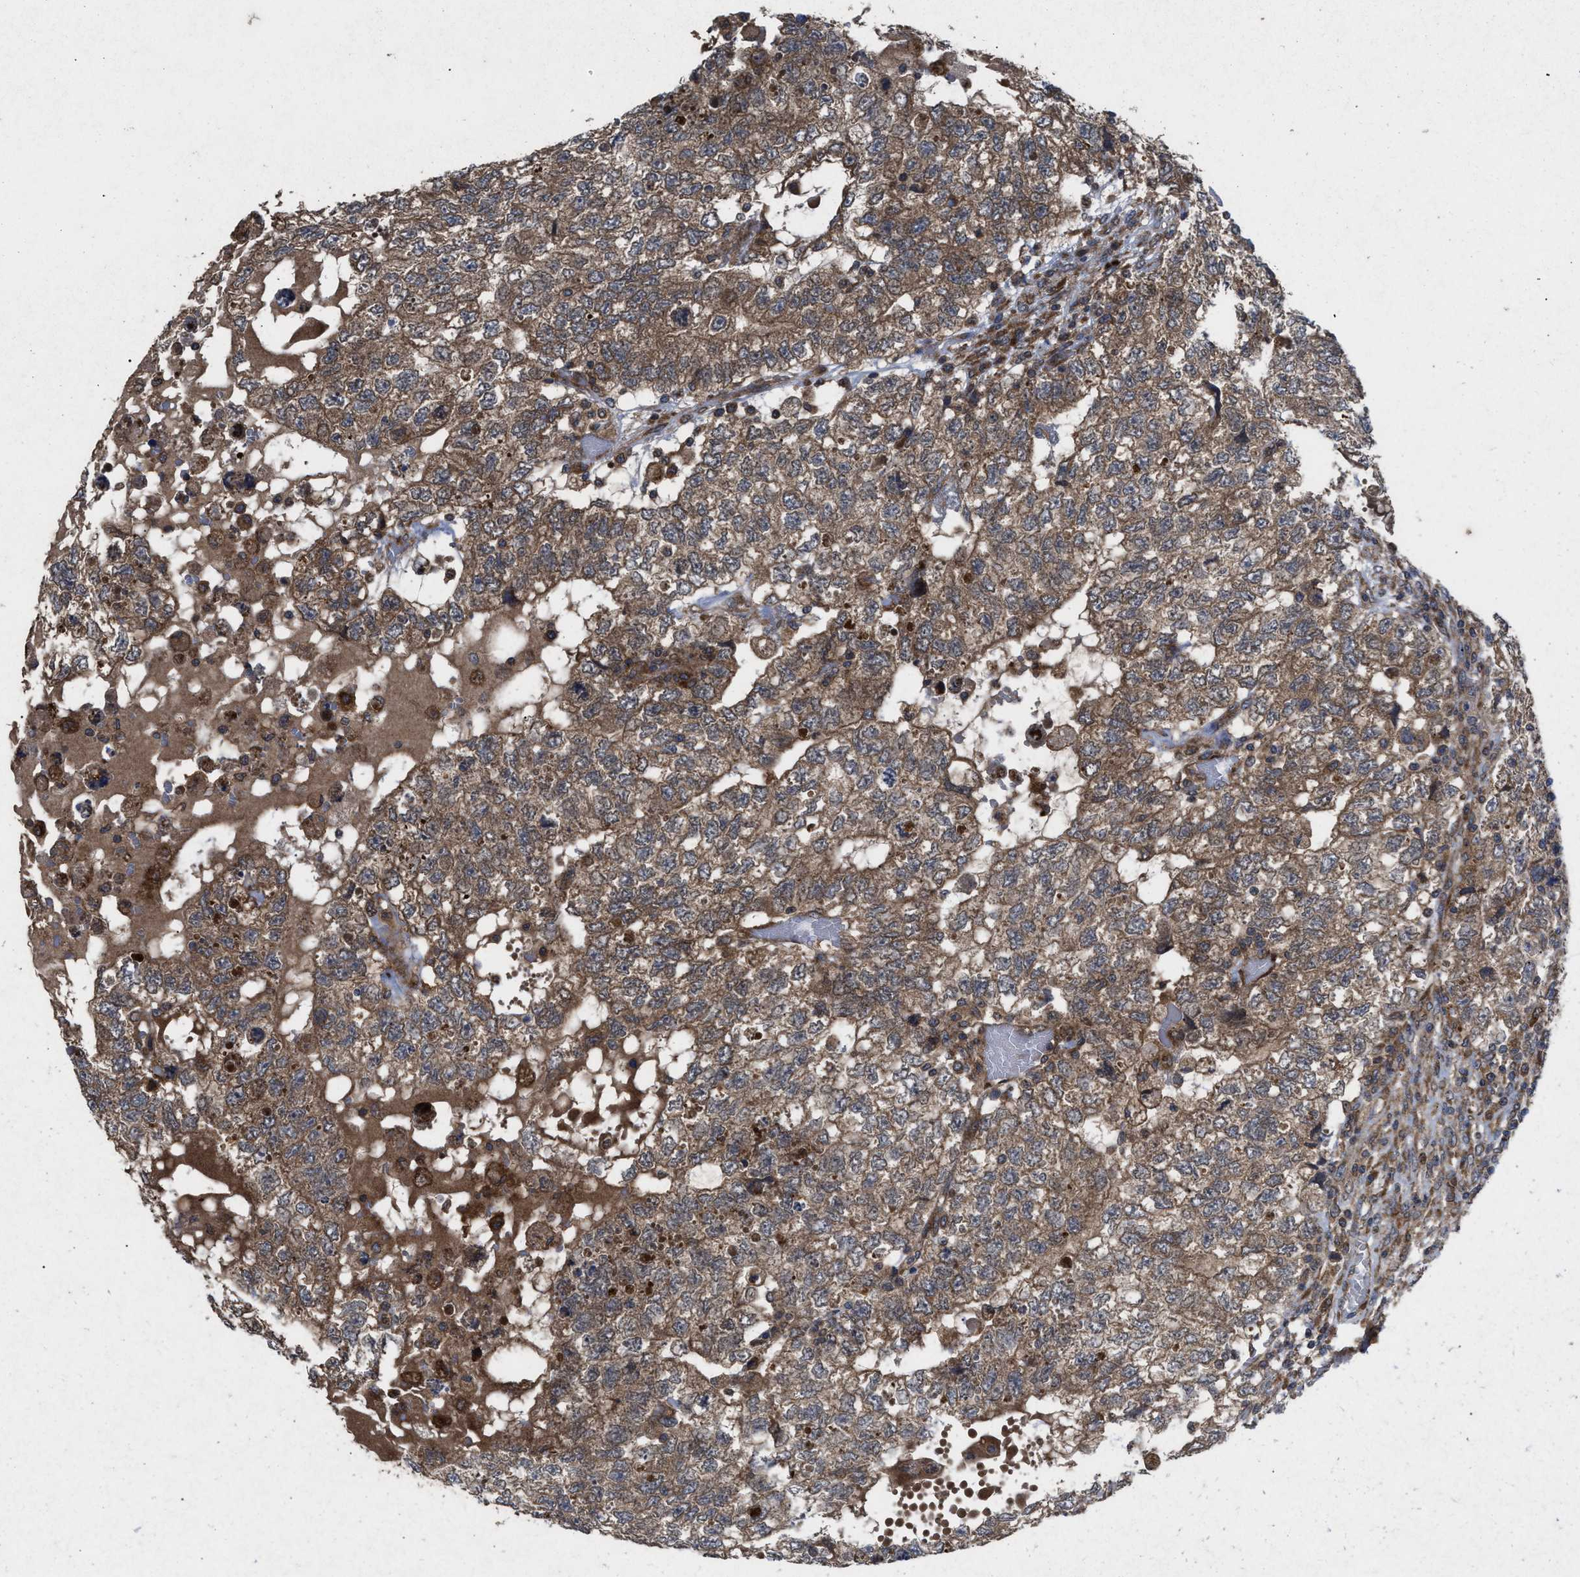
{"staining": {"intensity": "moderate", "quantity": ">75%", "location": "cytoplasmic/membranous"}, "tissue": "testis cancer", "cell_type": "Tumor cells", "image_type": "cancer", "snomed": [{"axis": "morphology", "description": "Carcinoma, Embryonal, NOS"}, {"axis": "topography", "description": "Testis"}], "caption": "The immunohistochemical stain highlights moderate cytoplasmic/membranous positivity in tumor cells of embryonal carcinoma (testis) tissue. Ihc stains the protein in brown and the nuclei are stained blue.", "gene": "MSI2", "patient": {"sex": "male", "age": 36}}